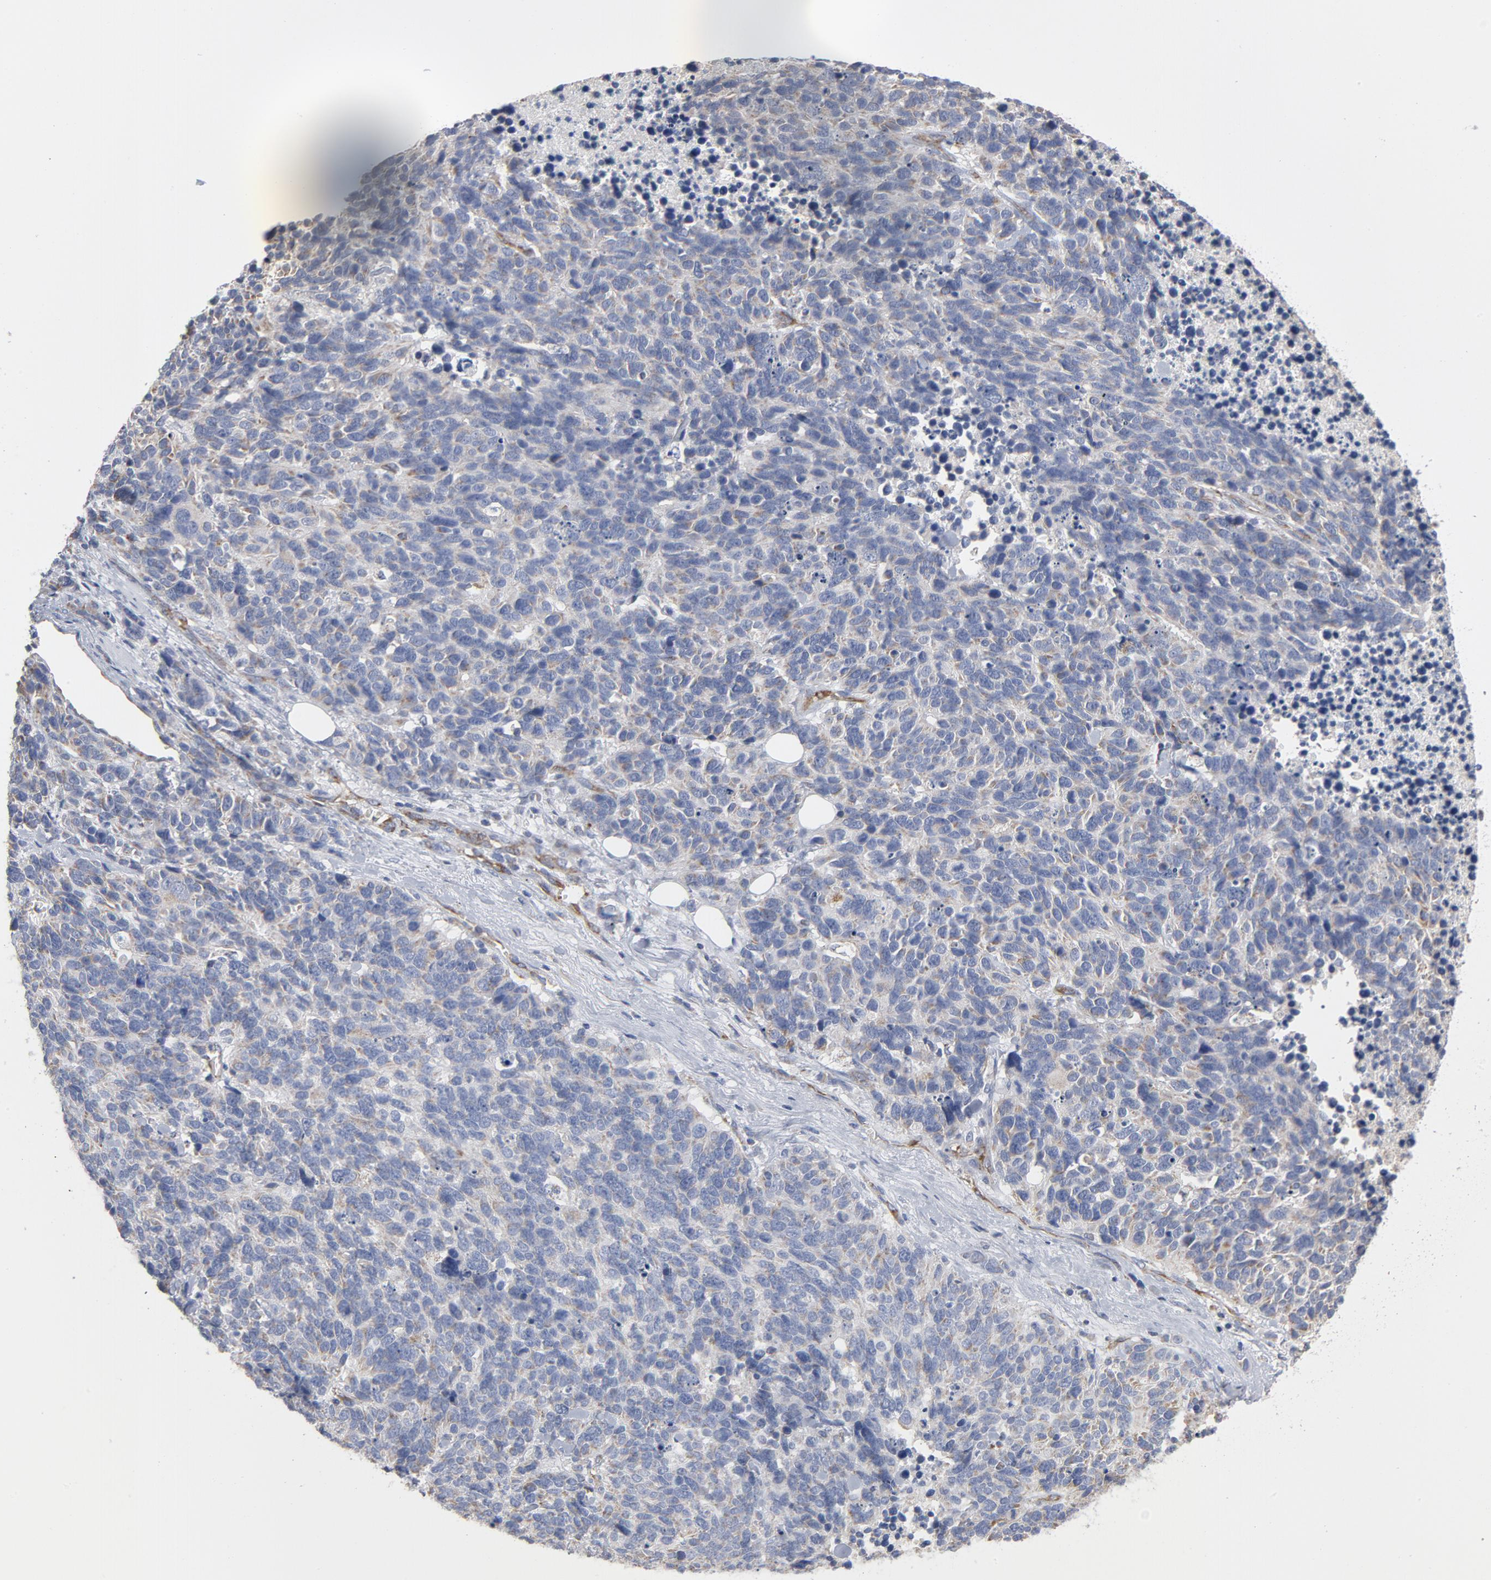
{"staining": {"intensity": "moderate", "quantity": "<25%", "location": "cytoplasmic/membranous"}, "tissue": "lung cancer", "cell_type": "Tumor cells", "image_type": "cancer", "snomed": [{"axis": "morphology", "description": "Neoplasm, malignant, NOS"}, {"axis": "topography", "description": "Lung"}], "caption": "Malignant neoplasm (lung) was stained to show a protein in brown. There is low levels of moderate cytoplasmic/membranous staining in approximately <25% of tumor cells.", "gene": "OXA1L", "patient": {"sex": "female", "age": 58}}